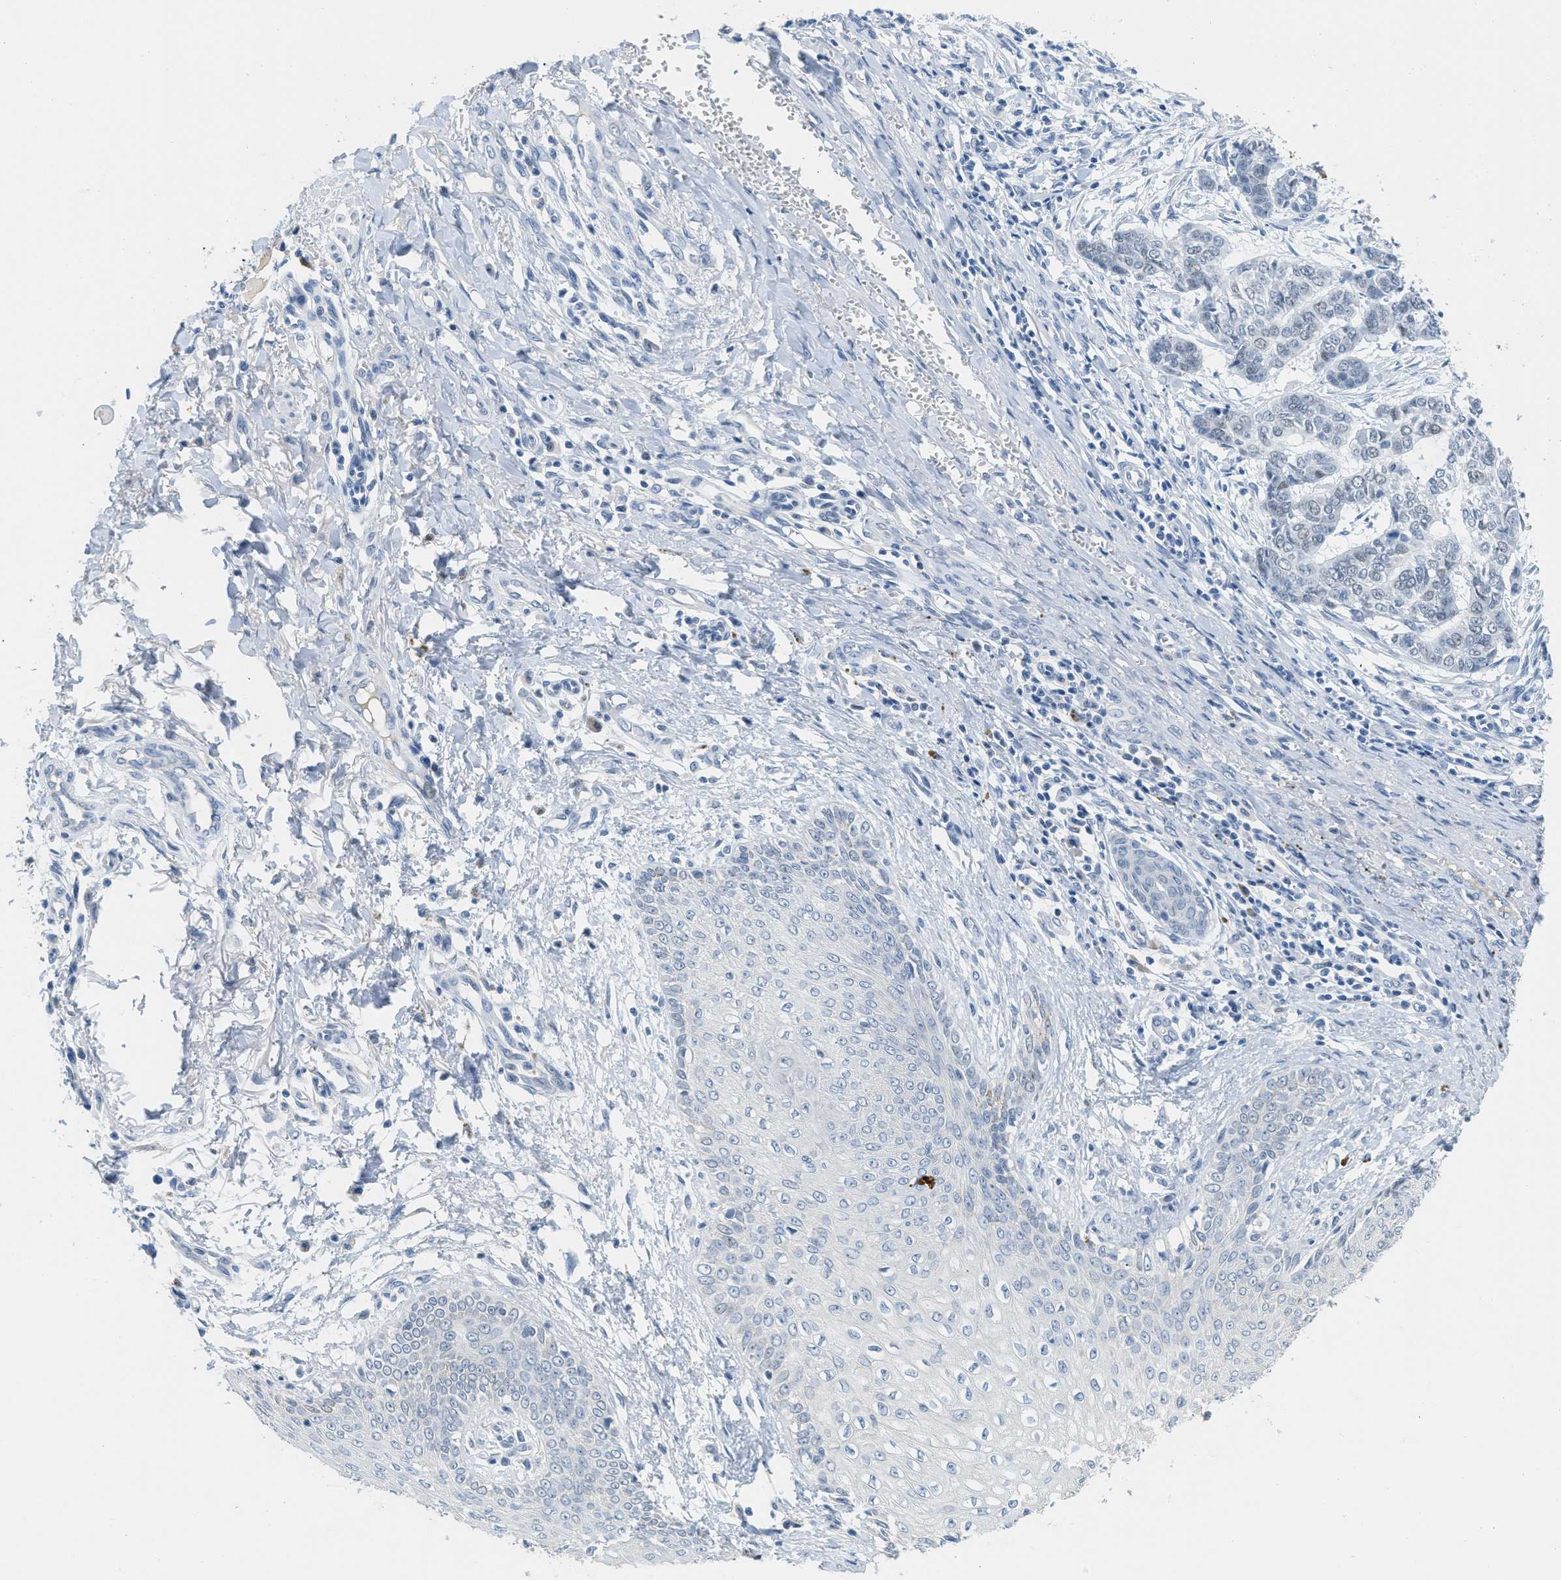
{"staining": {"intensity": "negative", "quantity": "none", "location": "none"}, "tissue": "skin cancer", "cell_type": "Tumor cells", "image_type": "cancer", "snomed": [{"axis": "morphology", "description": "Basal cell carcinoma"}, {"axis": "topography", "description": "Skin"}], "caption": "Tumor cells are negative for brown protein staining in skin cancer. The staining is performed using DAB brown chromogen with nuclei counter-stained in using hematoxylin.", "gene": "HSF2", "patient": {"sex": "female", "age": 64}}